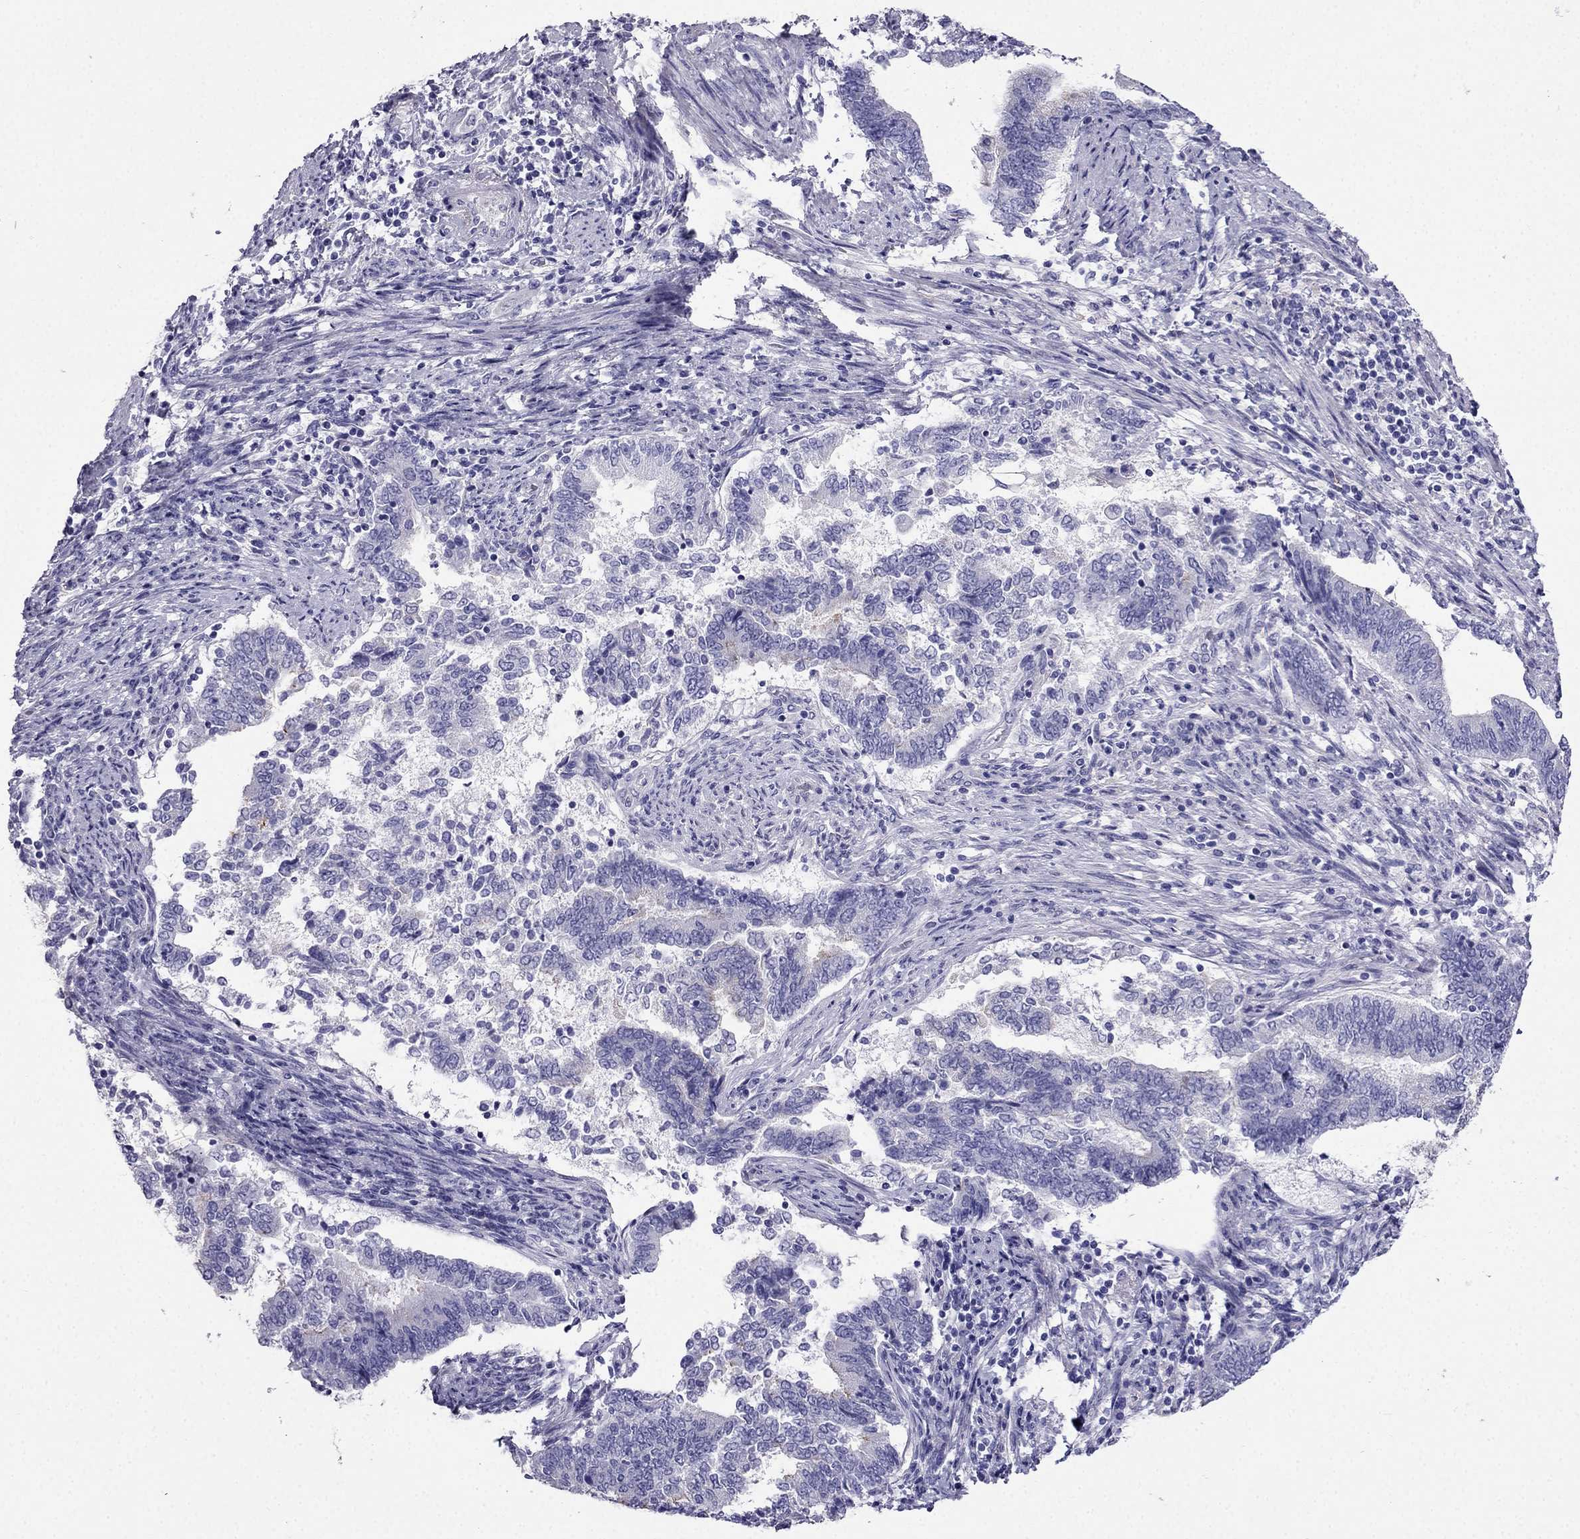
{"staining": {"intensity": "negative", "quantity": "none", "location": "none"}, "tissue": "endometrial cancer", "cell_type": "Tumor cells", "image_type": "cancer", "snomed": [{"axis": "morphology", "description": "Adenocarcinoma, NOS"}, {"axis": "topography", "description": "Endometrium"}], "caption": "Photomicrograph shows no significant protein staining in tumor cells of endometrial cancer. Nuclei are stained in blue.", "gene": "PTH", "patient": {"sex": "female", "age": 65}}